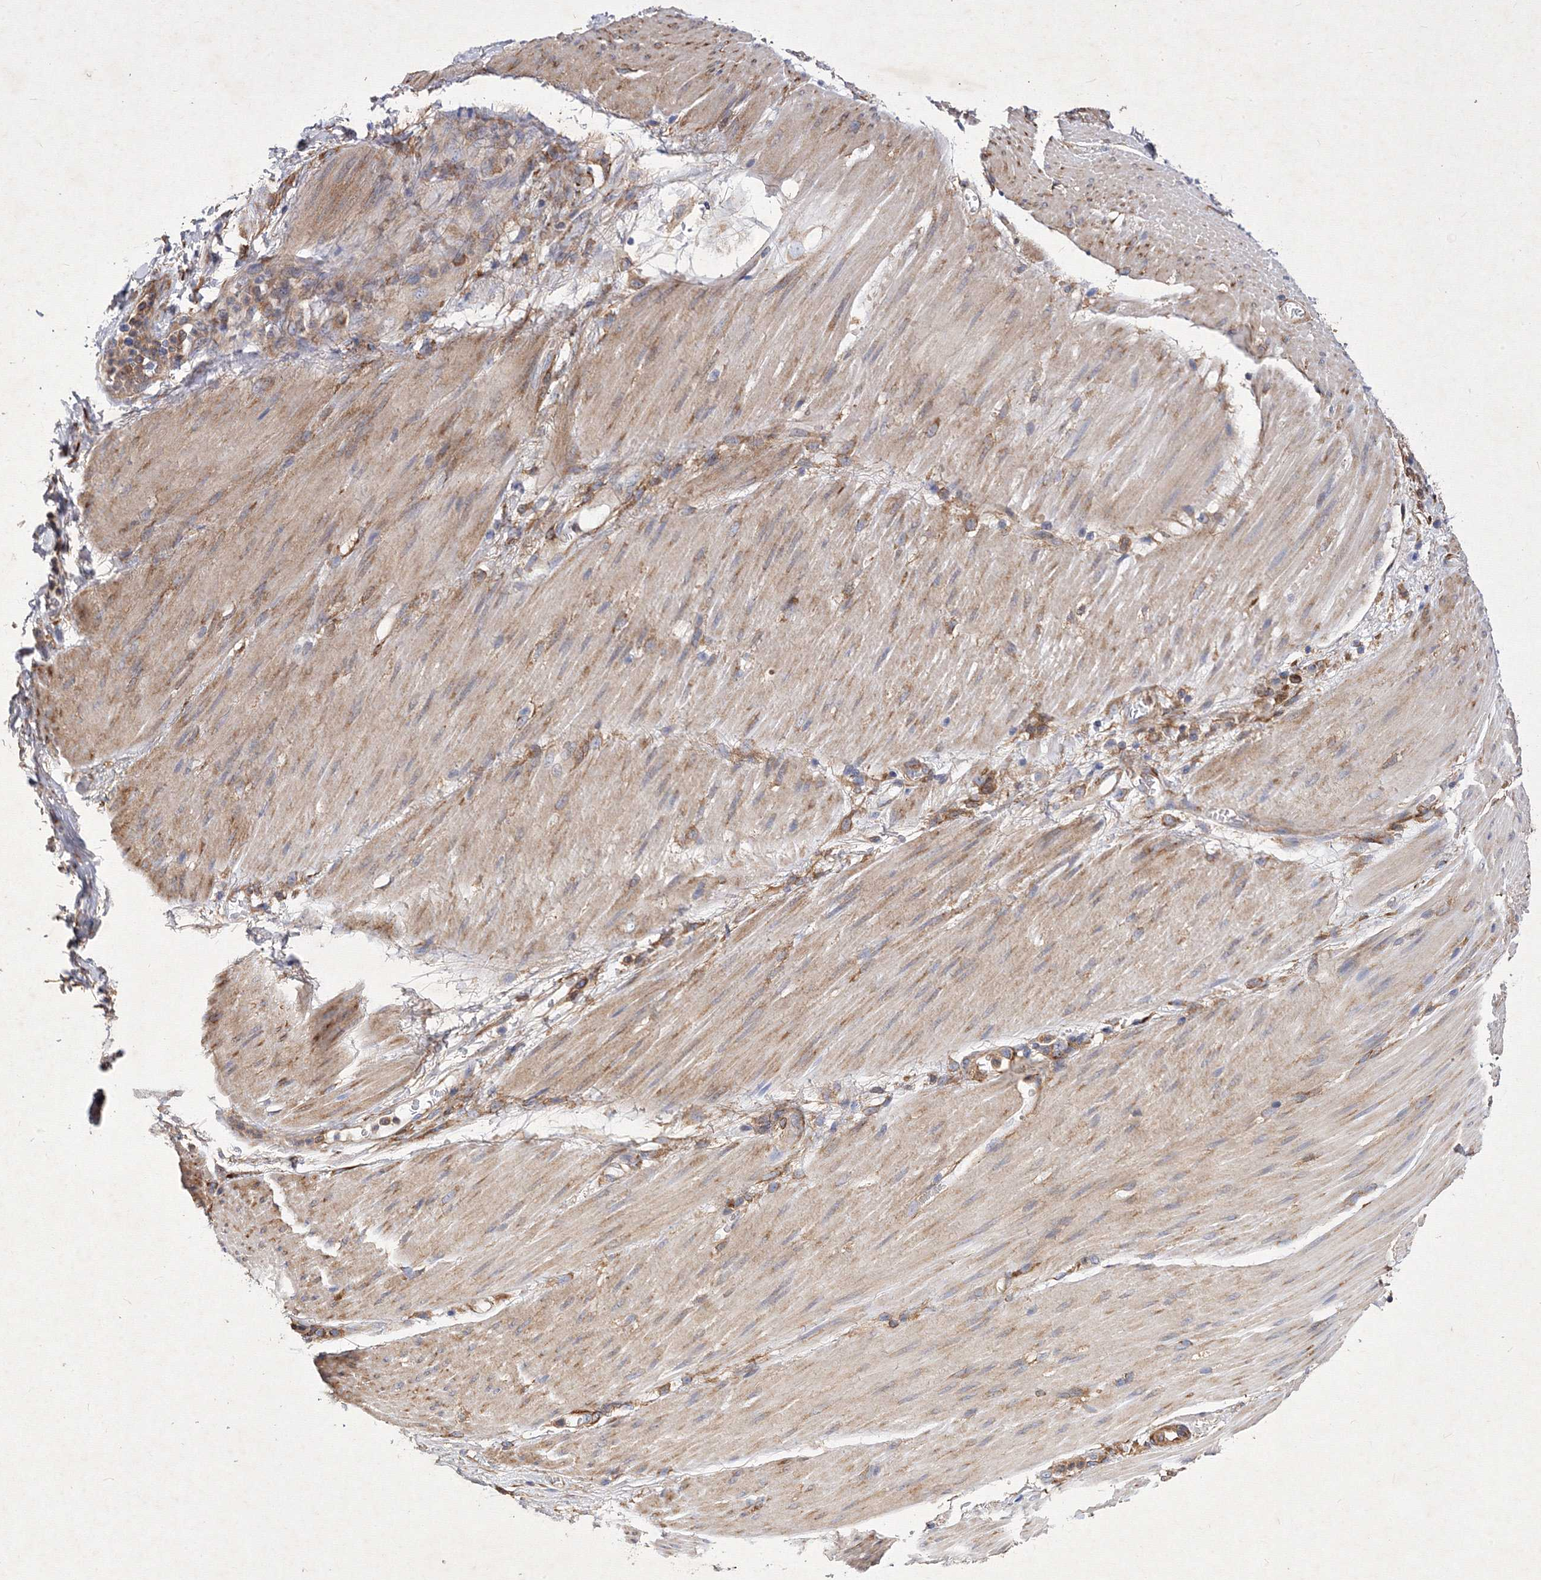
{"staining": {"intensity": "moderate", "quantity": ">75%", "location": "cytoplasmic/membranous"}, "tissue": "stomach cancer", "cell_type": "Tumor cells", "image_type": "cancer", "snomed": [{"axis": "morphology", "description": "Adenocarcinoma, NOS"}, {"axis": "topography", "description": "Stomach"}], "caption": "DAB (3,3'-diaminobenzidine) immunohistochemical staining of stomach cancer demonstrates moderate cytoplasmic/membranous protein positivity in about >75% of tumor cells.", "gene": "SNX18", "patient": {"sex": "female", "age": 73}}